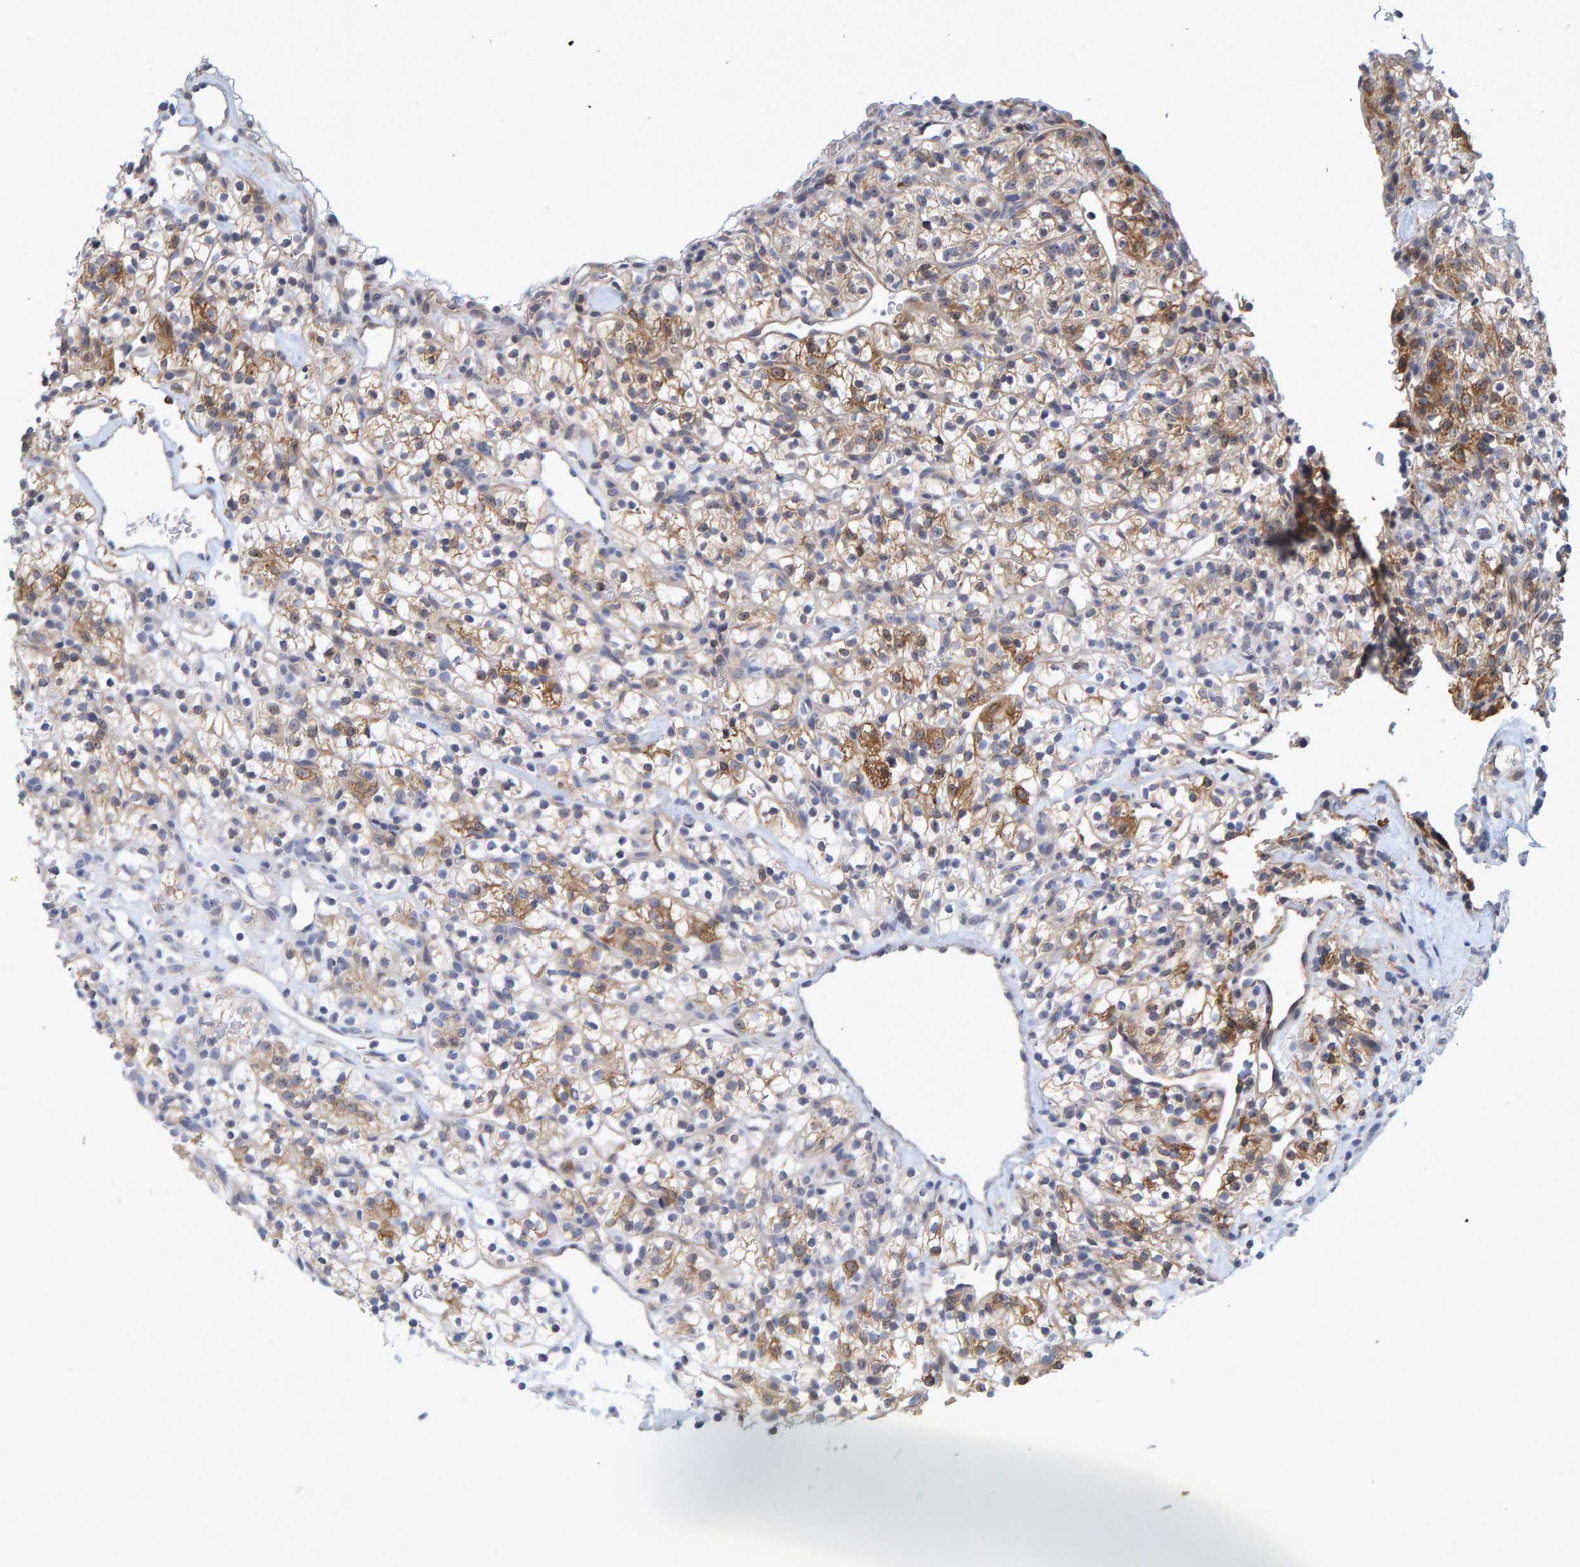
{"staining": {"intensity": "moderate", "quantity": ">75%", "location": "cytoplasmic/membranous"}, "tissue": "renal cancer", "cell_type": "Tumor cells", "image_type": "cancer", "snomed": [{"axis": "morphology", "description": "Adenocarcinoma, NOS"}, {"axis": "topography", "description": "Kidney"}], "caption": "Tumor cells exhibit medium levels of moderate cytoplasmic/membranous expression in approximately >75% of cells in renal adenocarcinoma.", "gene": "ZNF77", "patient": {"sex": "female", "age": 57}}